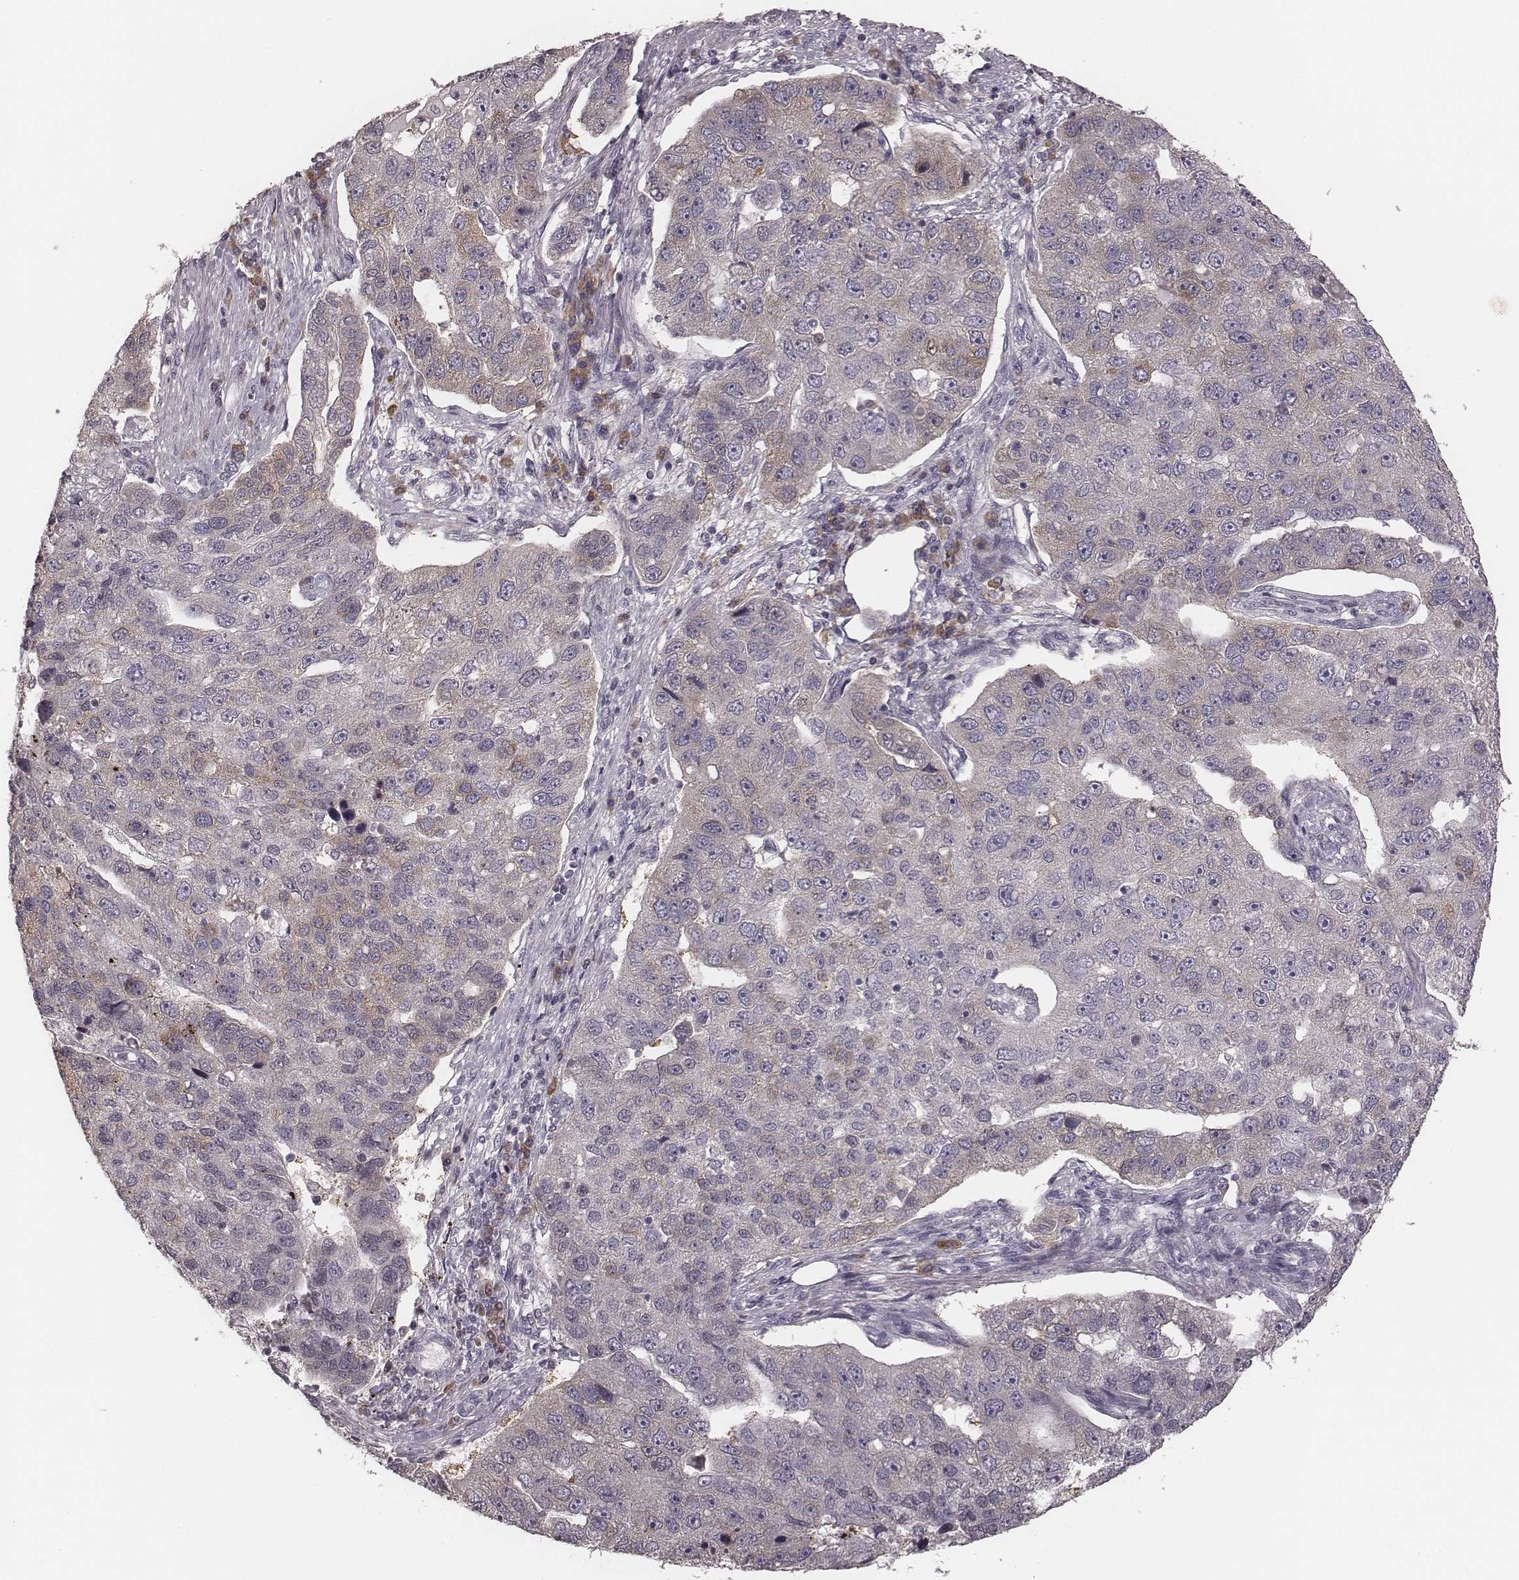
{"staining": {"intensity": "weak", "quantity": "<25%", "location": "cytoplasmic/membranous"}, "tissue": "pancreatic cancer", "cell_type": "Tumor cells", "image_type": "cancer", "snomed": [{"axis": "morphology", "description": "Adenocarcinoma, NOS"}, {"axis": "topography", "description": "Pancreas"}], "caption": "Tumor cells show no significant protein expression in pancreatic adenocarcinoma. The staining is performed using DAB brown chromogen with nuclei counter-stained in using hematoxylin.", "gene": "P2RX5", "patient": {"sex": "female", "age": 61}}